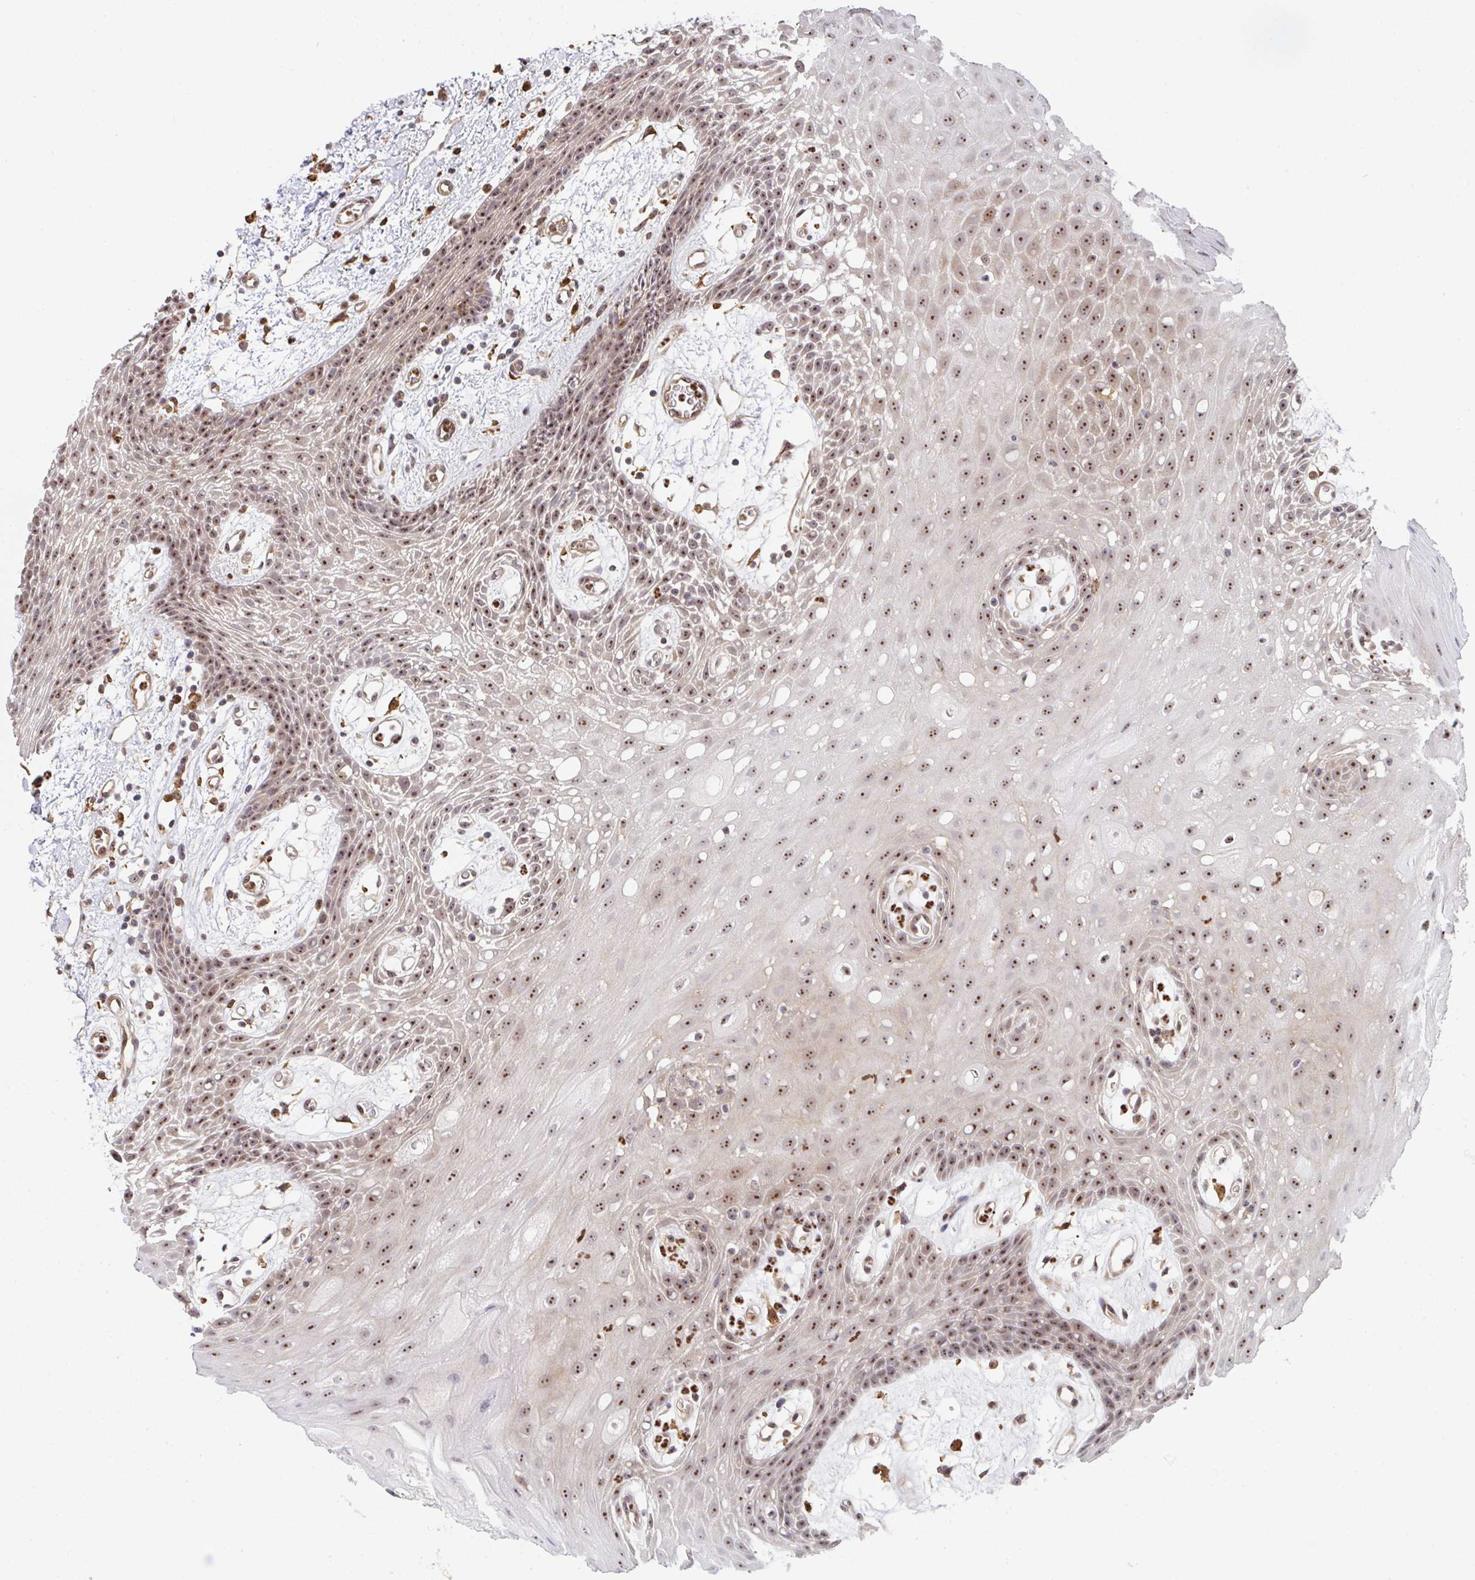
{"staining": {"intensity": "moderate", "quantity": "25%-75%", "location": "nuclear"}, "tissue": "oral mucosa", "cell_type": "Squamous epithelial cells", "image_type": "normal", "snomed": [{"axis": "morphology", "description": "Normal tissue, NOS"}, {"axis": "topography", "description": "Oral tissue"}], "caption": "This photomicrograph displays benign oral mucosa stained with IHC to label a protein in brown. The nuclear of squamous epithelial cells show moderate positivity for the protein. Nuclei are counter-stained blue.", "gene": "SIMC1", "patient": {"sex": "female", "age": 59}}